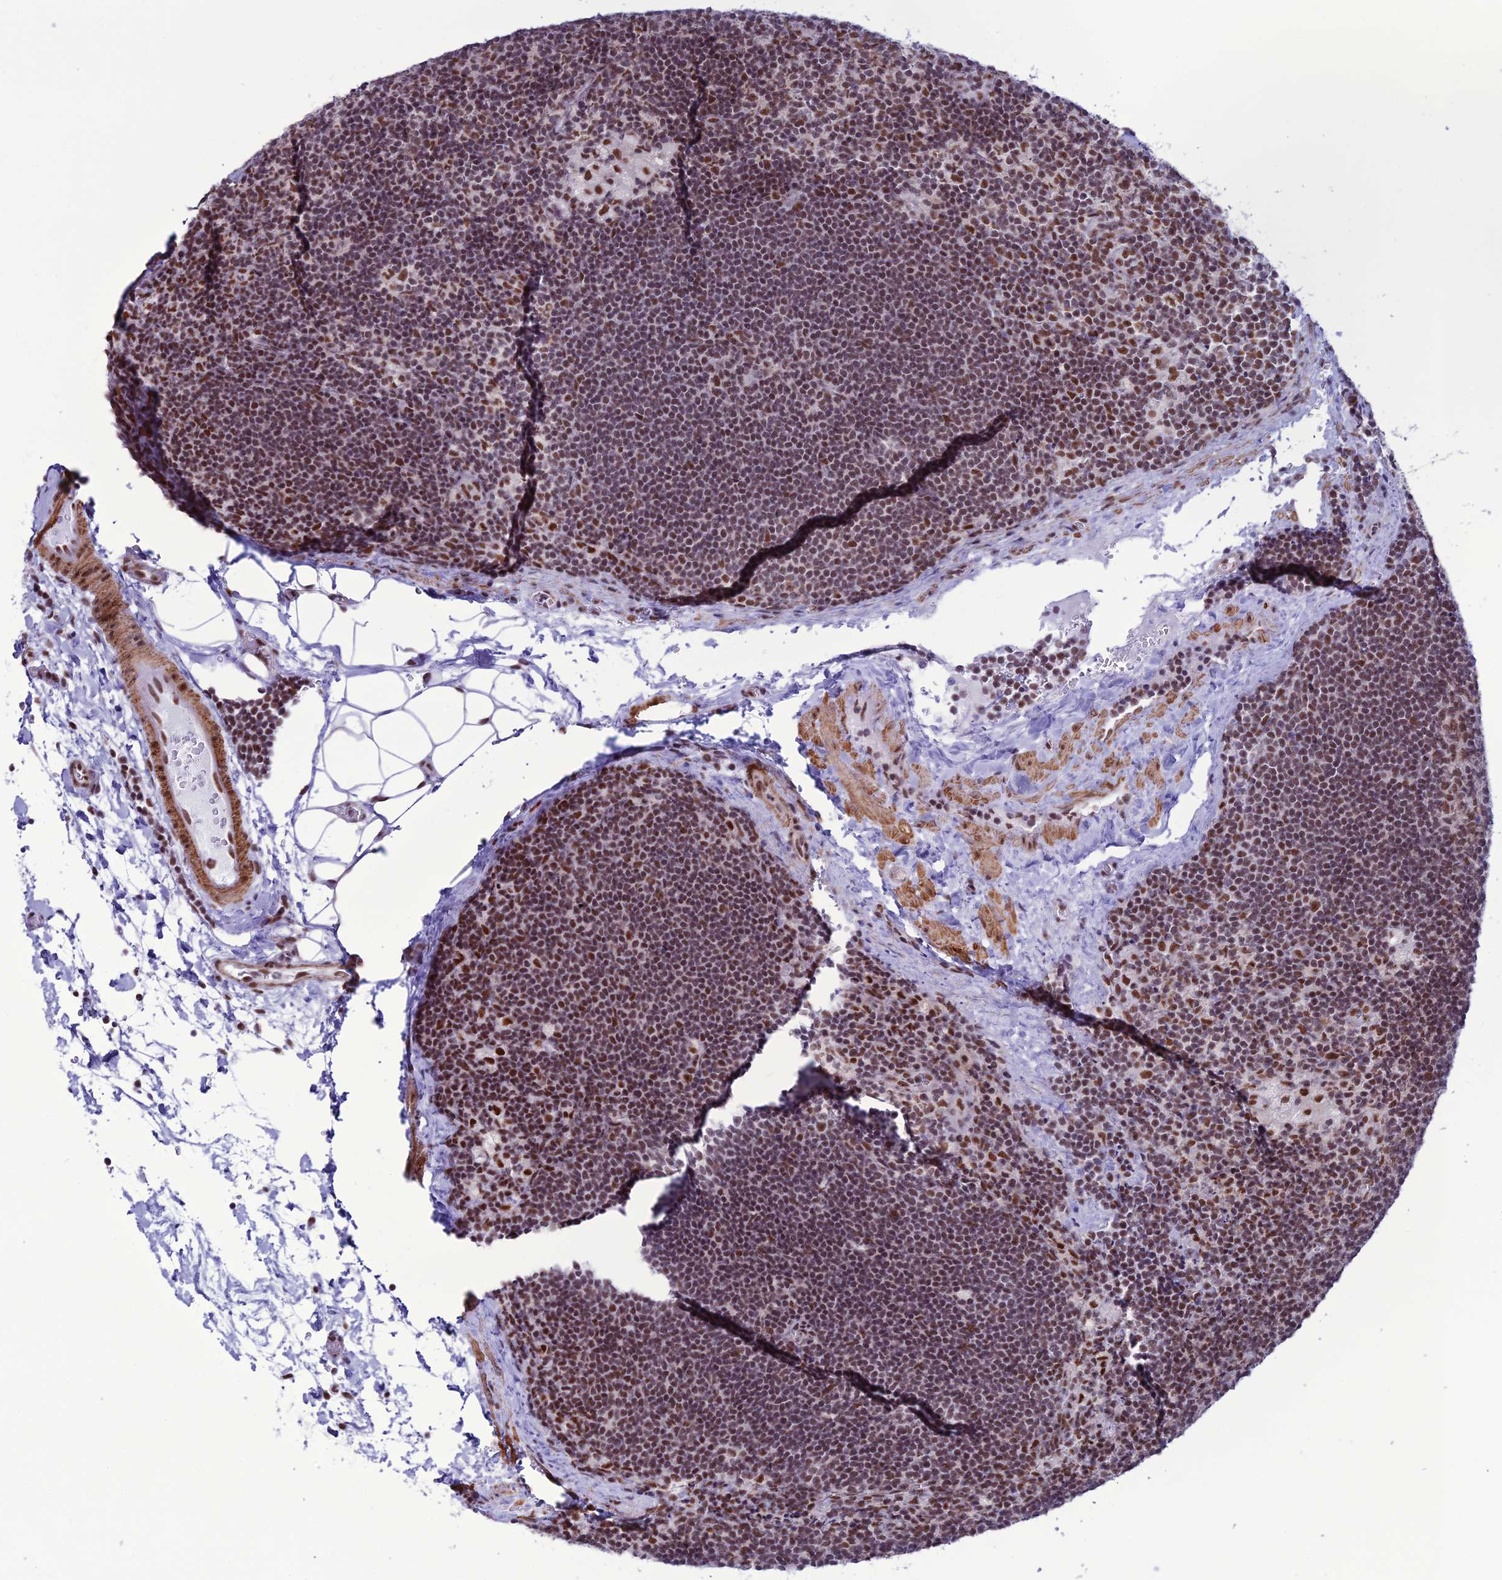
{"staining": {"intensity": "moderate", "quantity": "25%-75%", "location": "nuclear"}, "tissue": "lymph node", "cell_type": "Germinal center cells", "image_type": "normal", "snomed": [{"axis": "morphology", "description": "Normal tissue, NOS"}, {"axis": "topography", "description": "Lymph node"}], "caption": "A high-resolution micrograph shows immunohistochemistry (IHC) staining of normal lymph node, which demonstrates moderate nuclear expression in about 25%-75% of germinal center cells.", "gene": "U2AF1", "patient": {"sex": "male", "age": 24}}